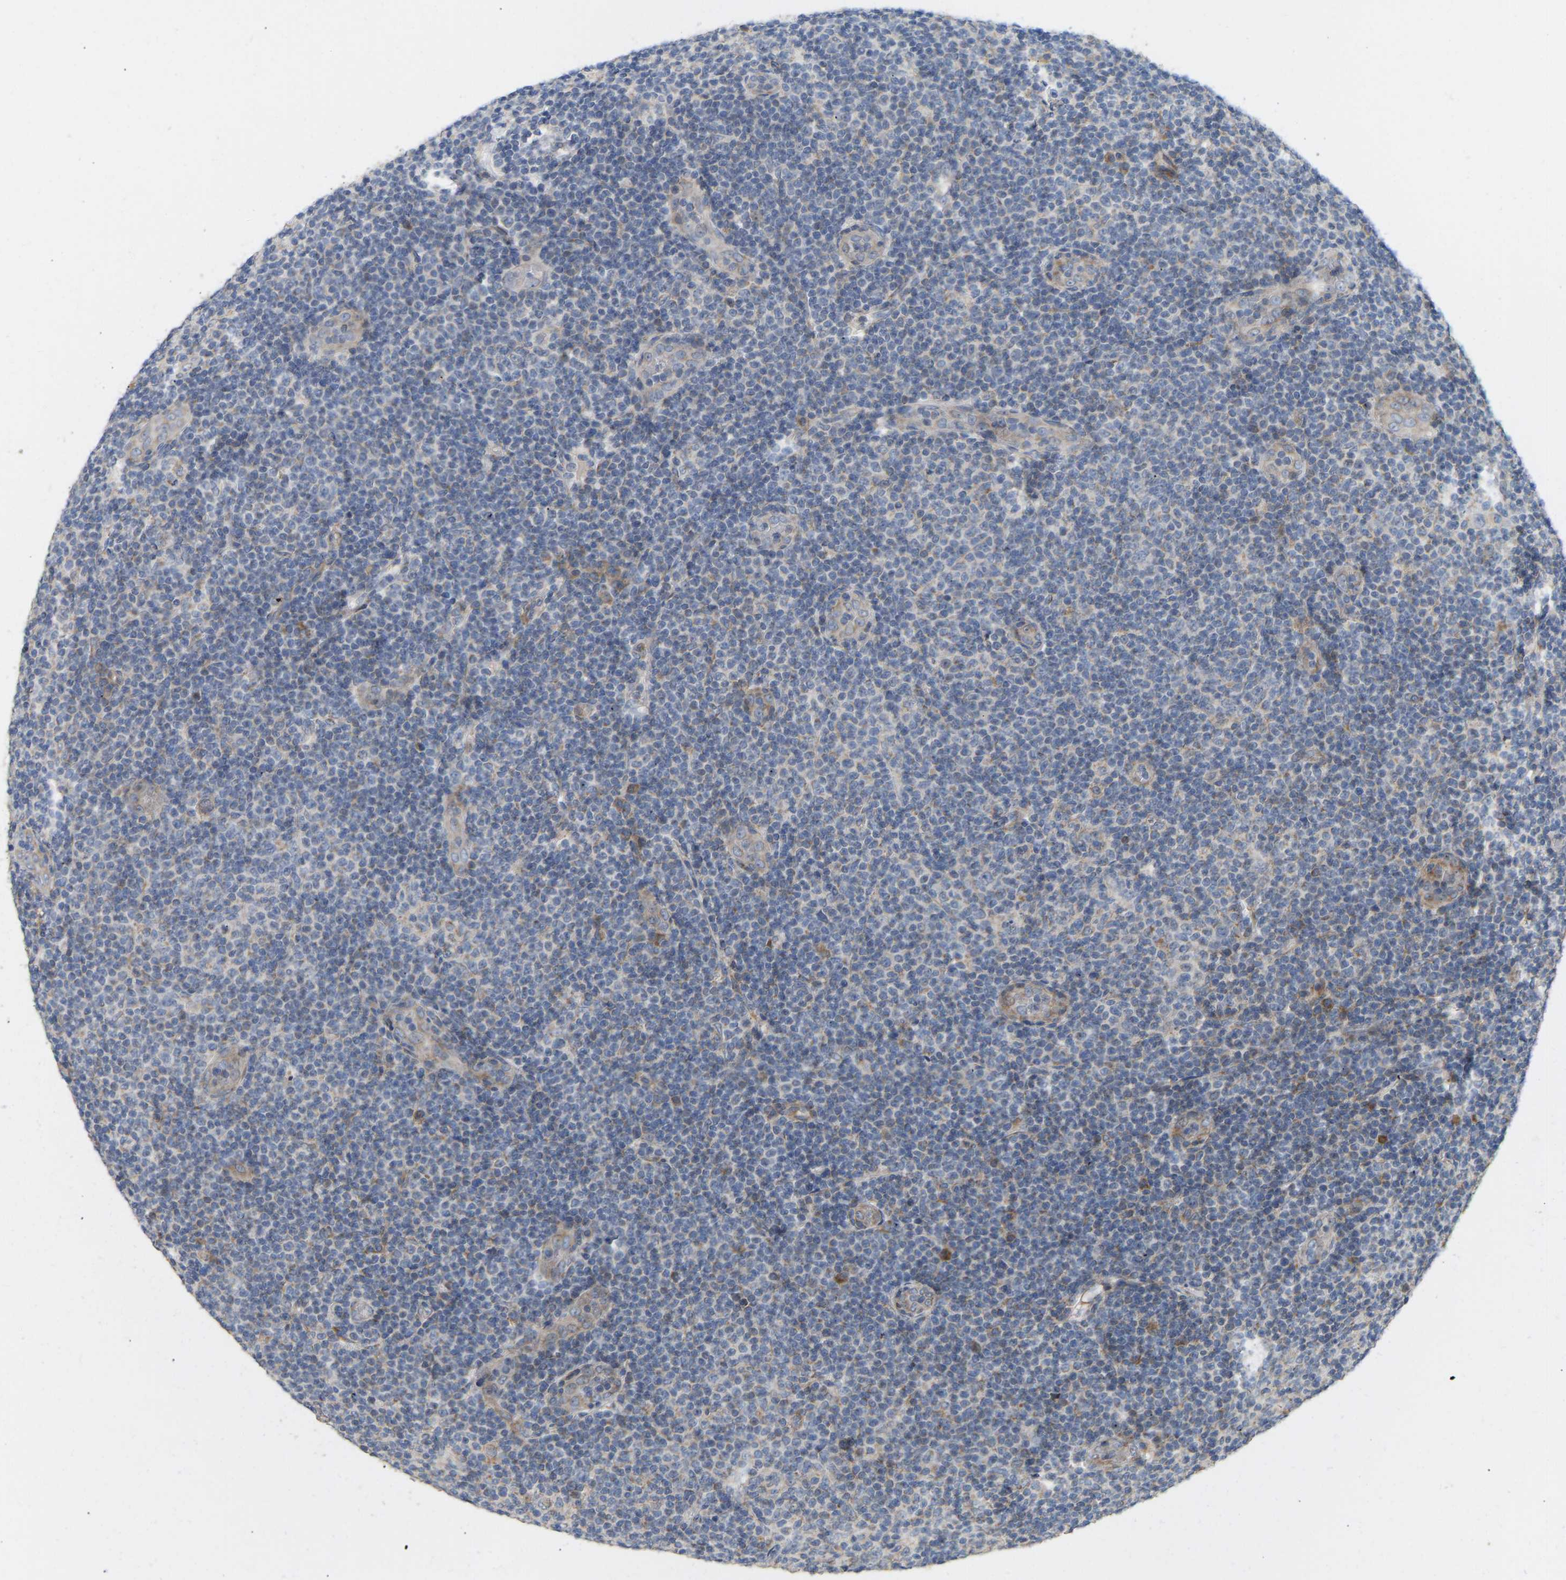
{"staining": {"intensity": "moderate", "quantity": "<25%", "location": "cytoplasmic/membranous"}, "tissue": "lymphoma", "cell_type": "Tumor cells", "image_type": "cancer", "snomed": [{"axis": "morphology", "description": "Malignant lymphoma, non-Hodgkin's type, Low grade"}, {"axis": "topography", "description": "Lymph node"}], "caption": "Immunohistochemistry (IHC) photomicrograph of lymphoma stained for a protein (brown), which displays low levels of moderate cytoplasmic/membranous positivity in about <25% of tumor cells.", "gene": "HACD2", "patient": {"sex": "male", "age": 83}}